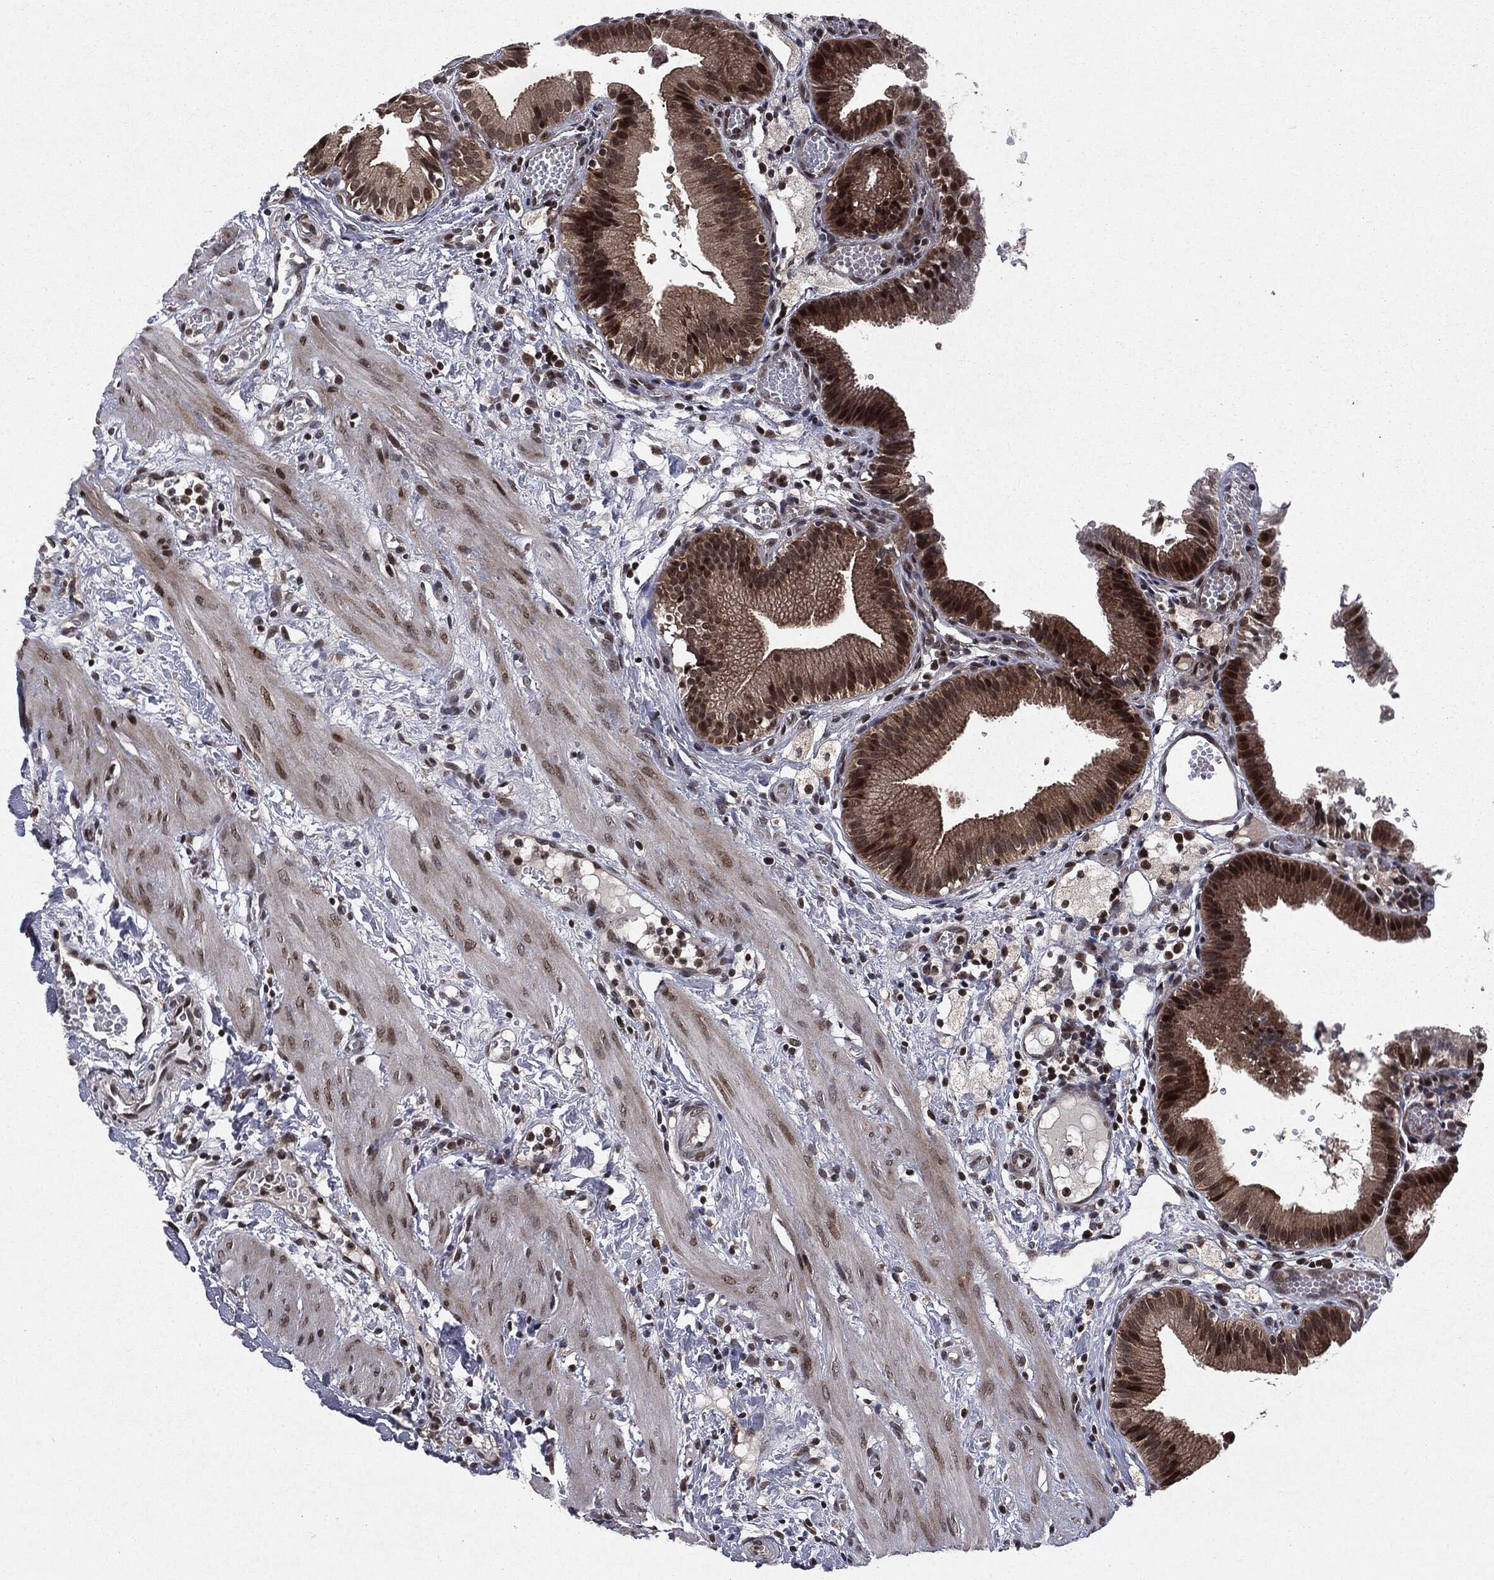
{"staining": {"intensity": "strong", "quantity": "25%-75%", "location": "nuclear"}, "tissue": "gallbladder", "cell_type": "Glandular cells", "image_type": "normal", "snomed": [{"axis": "morphology", "description": "Normal tissue, NOS"}, {"axis": "topography", "description": "Gallbladder"}], "caption": "Glandular cells reveal high levels of strong nuclear expression in approximately 25%-75% of cells in benign human gallbladder. (DAB = brown stain, brightfield microscopy at high magnification).", "gene": "STAU2", "patient": {"sex": "female", "age": 24}}